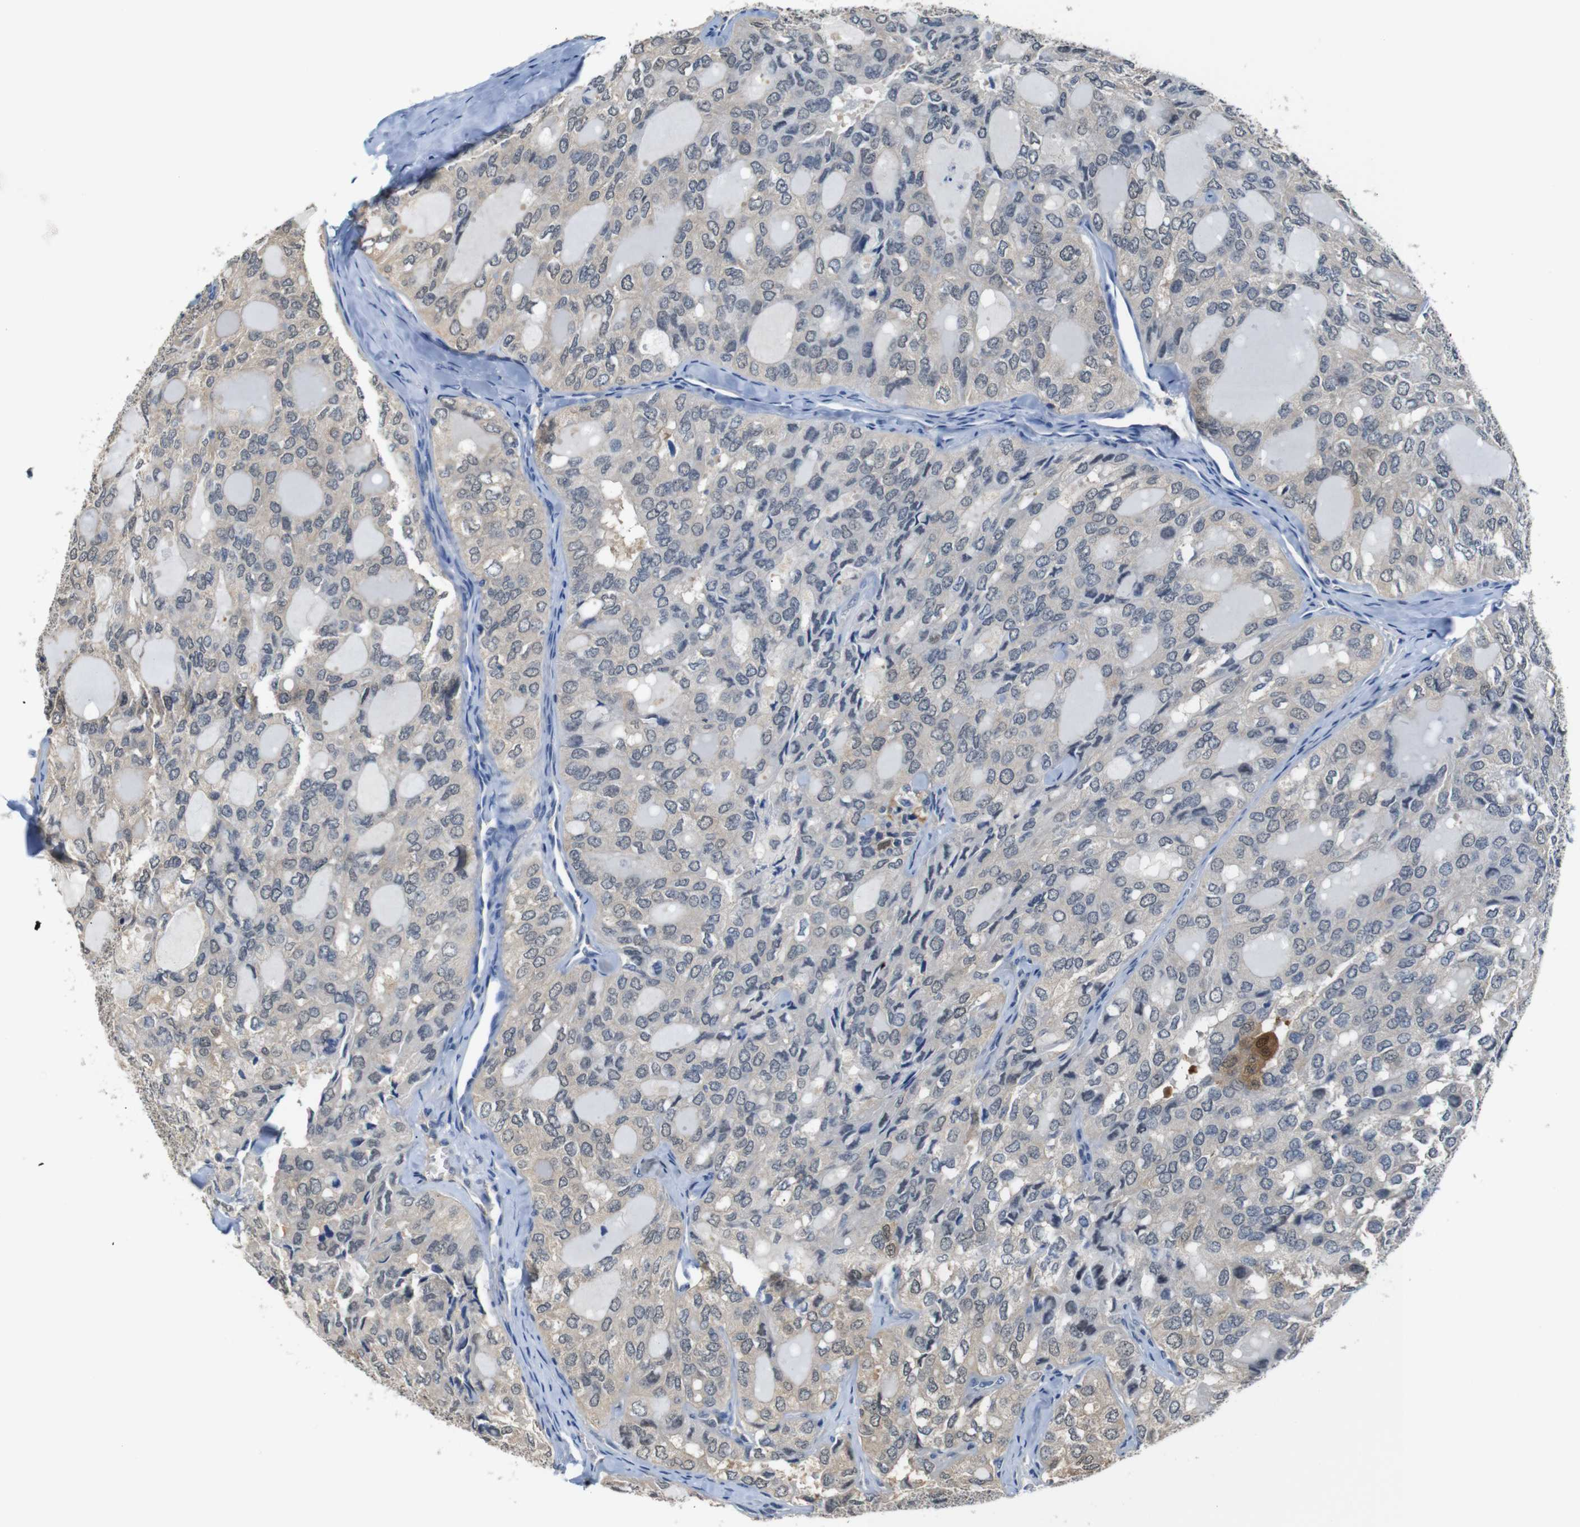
{"staining": {"intensity": "moderate", "quantity": "<25%", "location": "cytoplasmic/membranous,nuclear"}, "tissue": "thyroid cancer", "cell_type": "Tumor cells", "image_type": "cancer", "snomed": [{"axis": "morphology", "description": "Follicular adenoma carcinoma, NOS"}, {"axis": "topography", "description": "Thyroid gland"}], "caption": "DAB immunohistochemical staining of follicular adenoma carcinoma (thyroid) shows moderate cytoplasmic/membranous and nuclear protein staining in about <25% of tumor cells.", "gene": "SFN", "patient": {"sex": "male", "age": 75}}